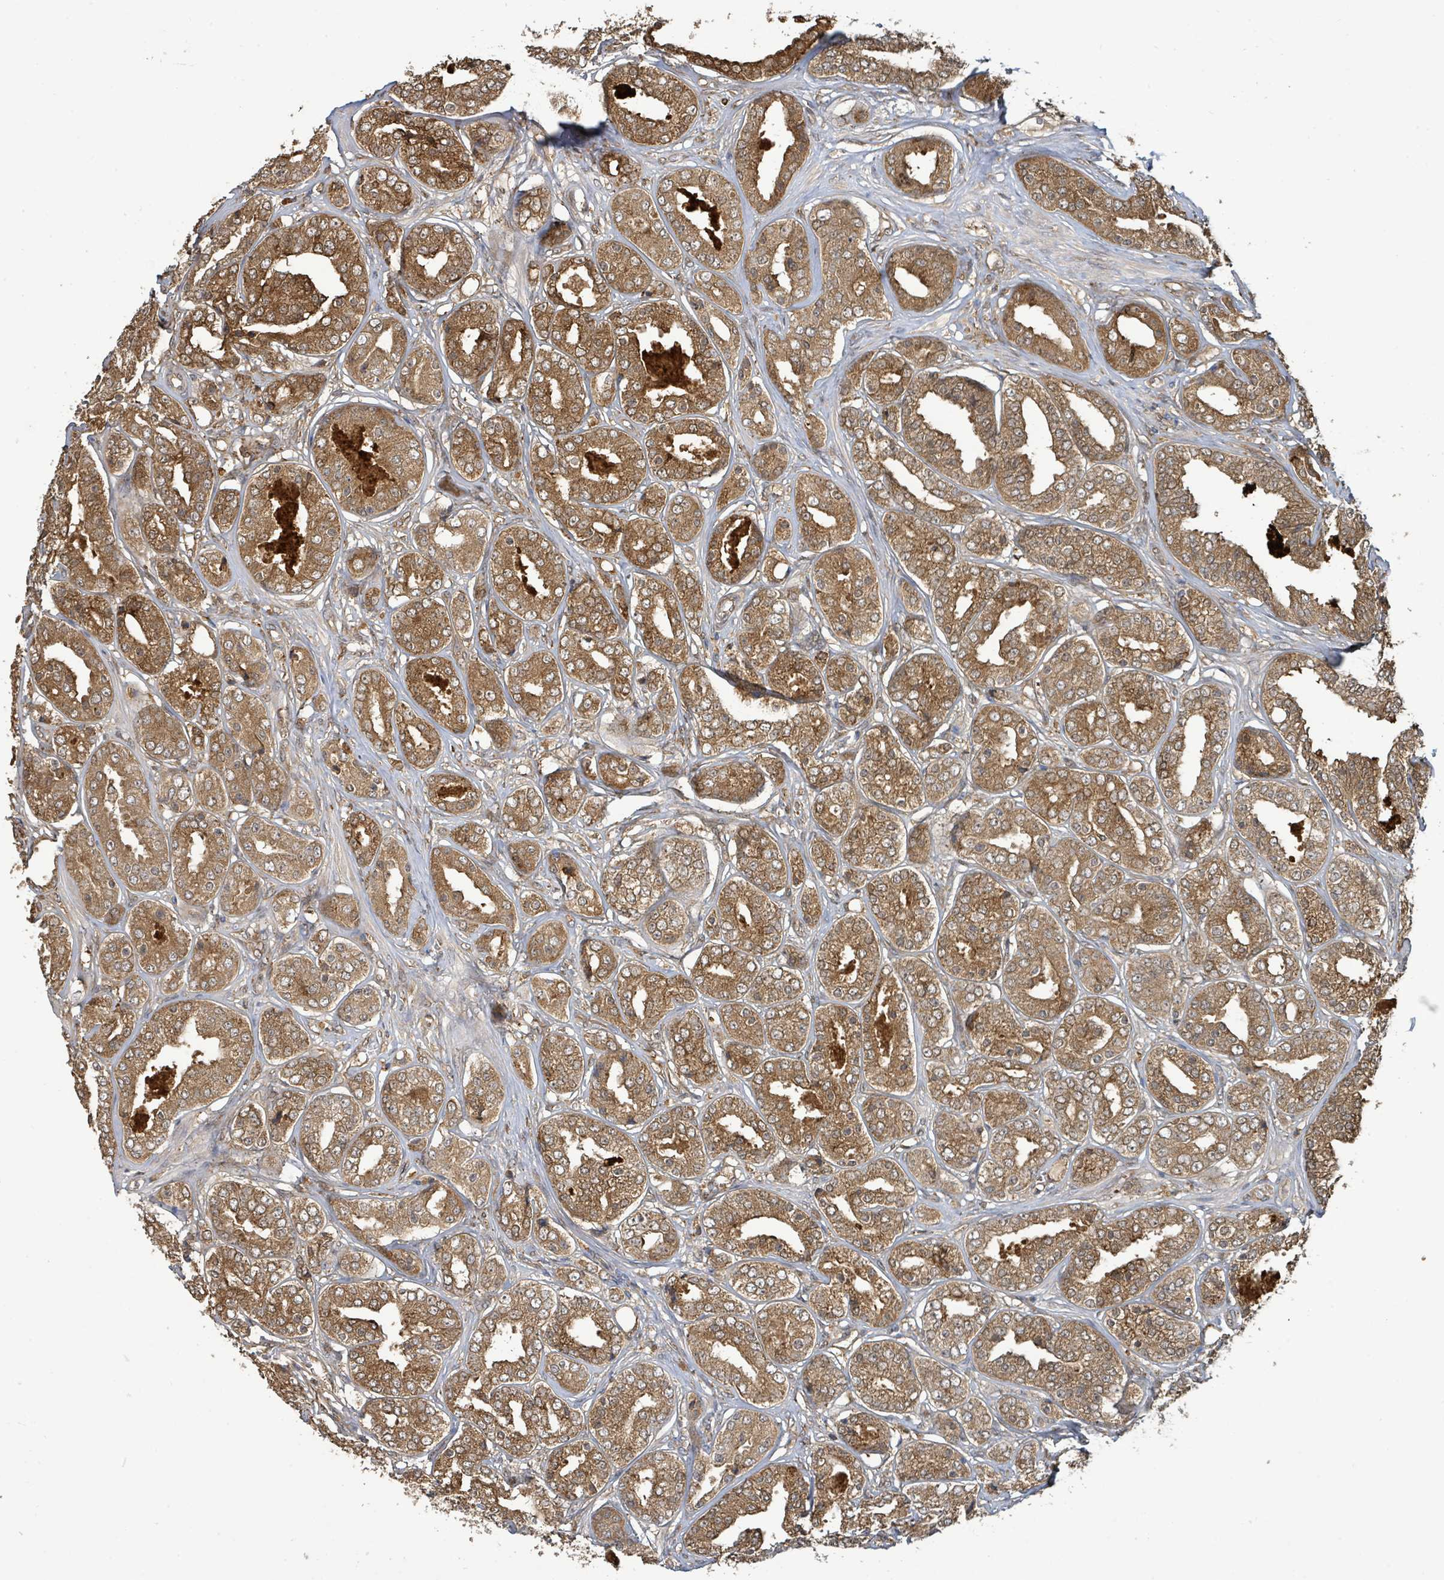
{"staining": {"intensity": "strong", "quantity": ">75%", "location": "cytoplasmic/membranous"}, "tissue": "prostate cancer", "cell_type": "Tumor cells", "image_type": "cancer", "snomed": [{"axis": "morphology", "description": "Adenocarcinoma, High grade"}, {"axis": "topography", "description": "Prostate"}], "caption": "A histopathology image of human prostate cancer stained for a protein demonstrates strong cytoplasmic/membranous brown staining in tumor cells.", "gene": "ARPIN", "patient": {"sex": "male", "age": 63}}